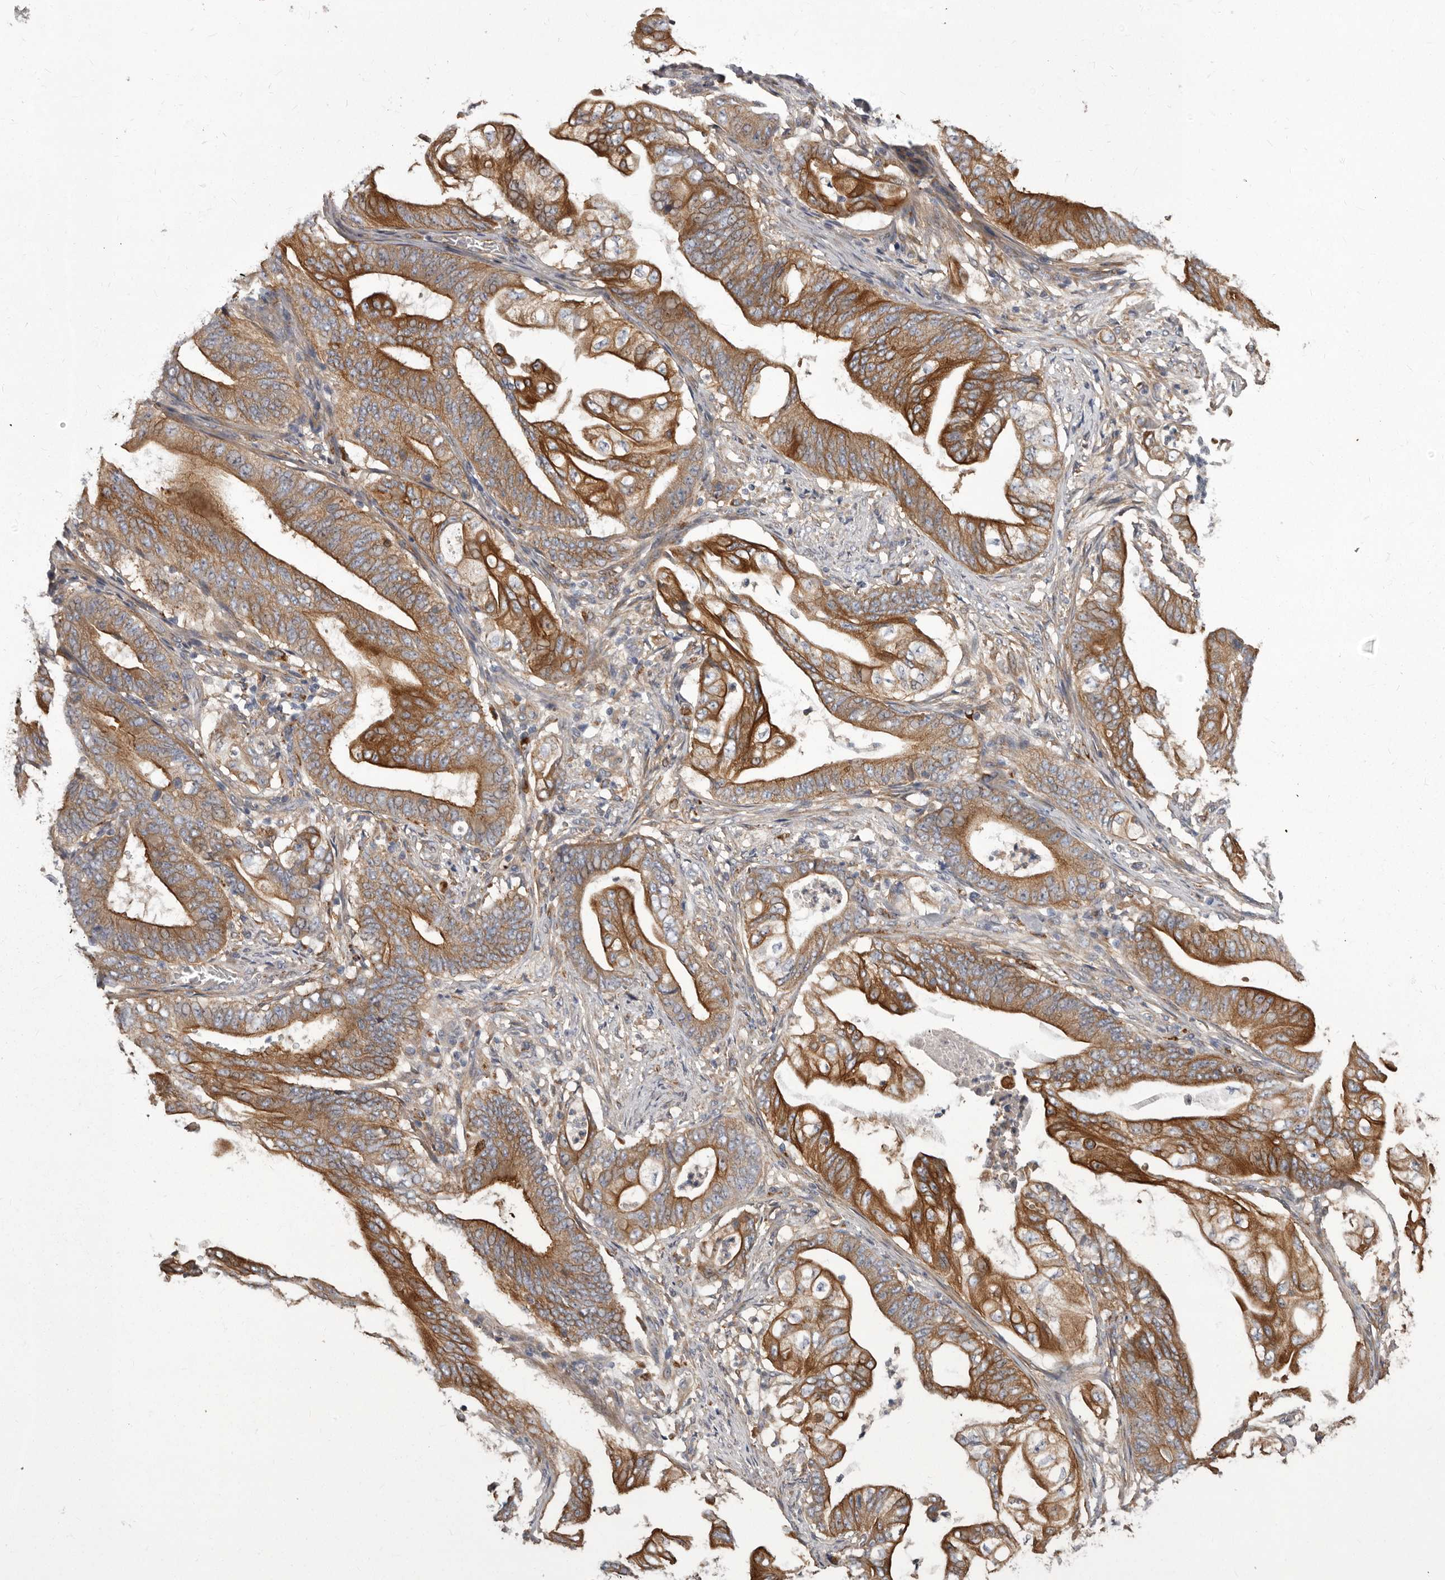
{"staining": {"intensity": "moderate", "quantity": ">75%", "location": "cytoplasmic/membranous"}, "tissue": "stomach cancer", "cell_type": "Tumor cells", "image_type": "cancer", "snomed": [{"axis": "morphology", "description": "Adenocarcinoma, NOS"}, {"axis": "topography", "description": "Stomach"}], "caption": "Tumor cells show moderate cytoplasmic/membranous expression in approximately >75% of cells in stomach cancer (adenocarcinoma).", "gene": "ENAH", "patient": {"sex": "female", "age": 73}}